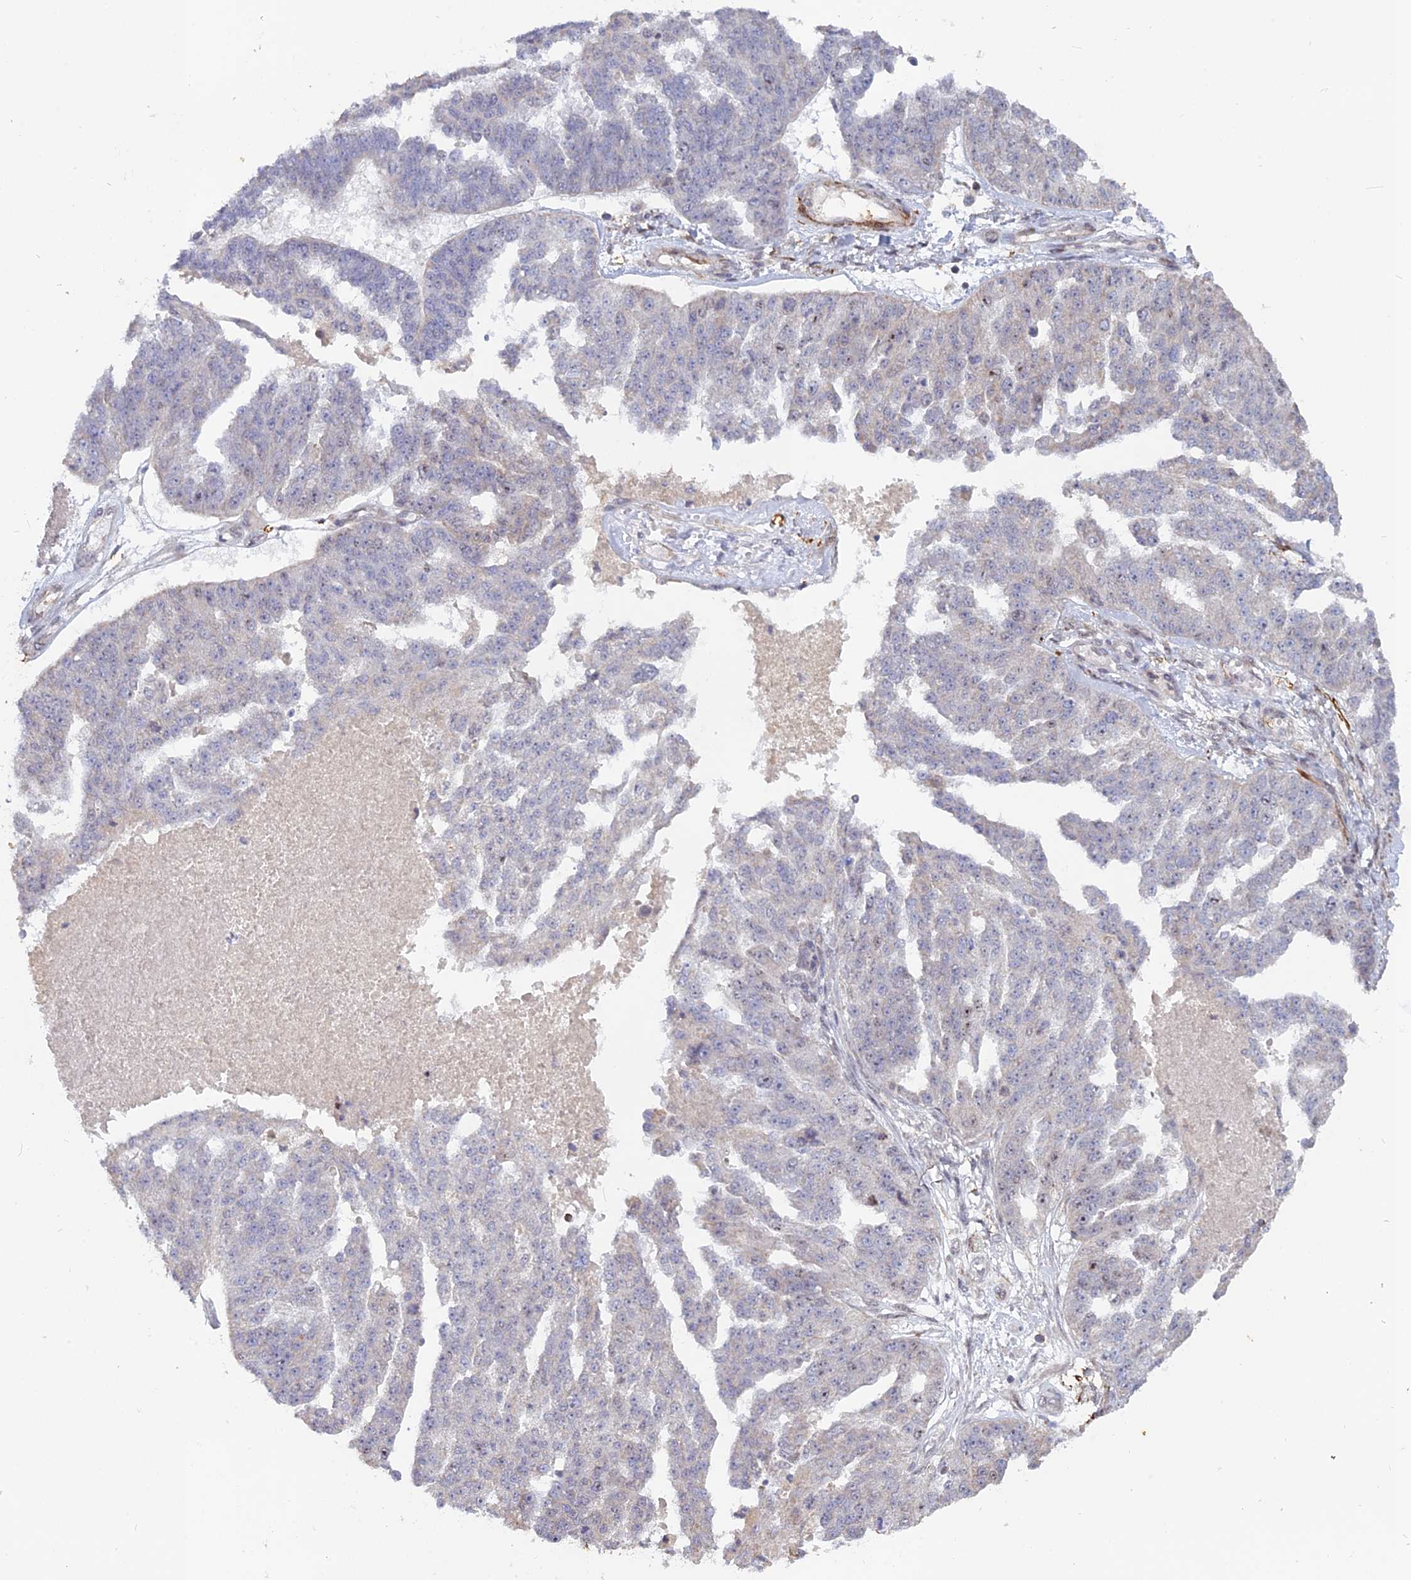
{"staining": {"intensity": "negative", "quantity": "none", "location": "none"}, "tissue": "ovarian cancer", "cell_type": "Tumor cells", "image_type": "cancer", "snomed": [{"axis": "morphology", "description": "Cystadenocarcinoma, serous, NOS"}, {"axis": "topography", "description": "Ovary"}], "caption": "This is an IHC histopathology image of human serous cystadenocarcinoma (ovarian). There is no expression in tumor cells.", "gene": "CCDC154", "patient": {"sex": "female", "age": 58}}